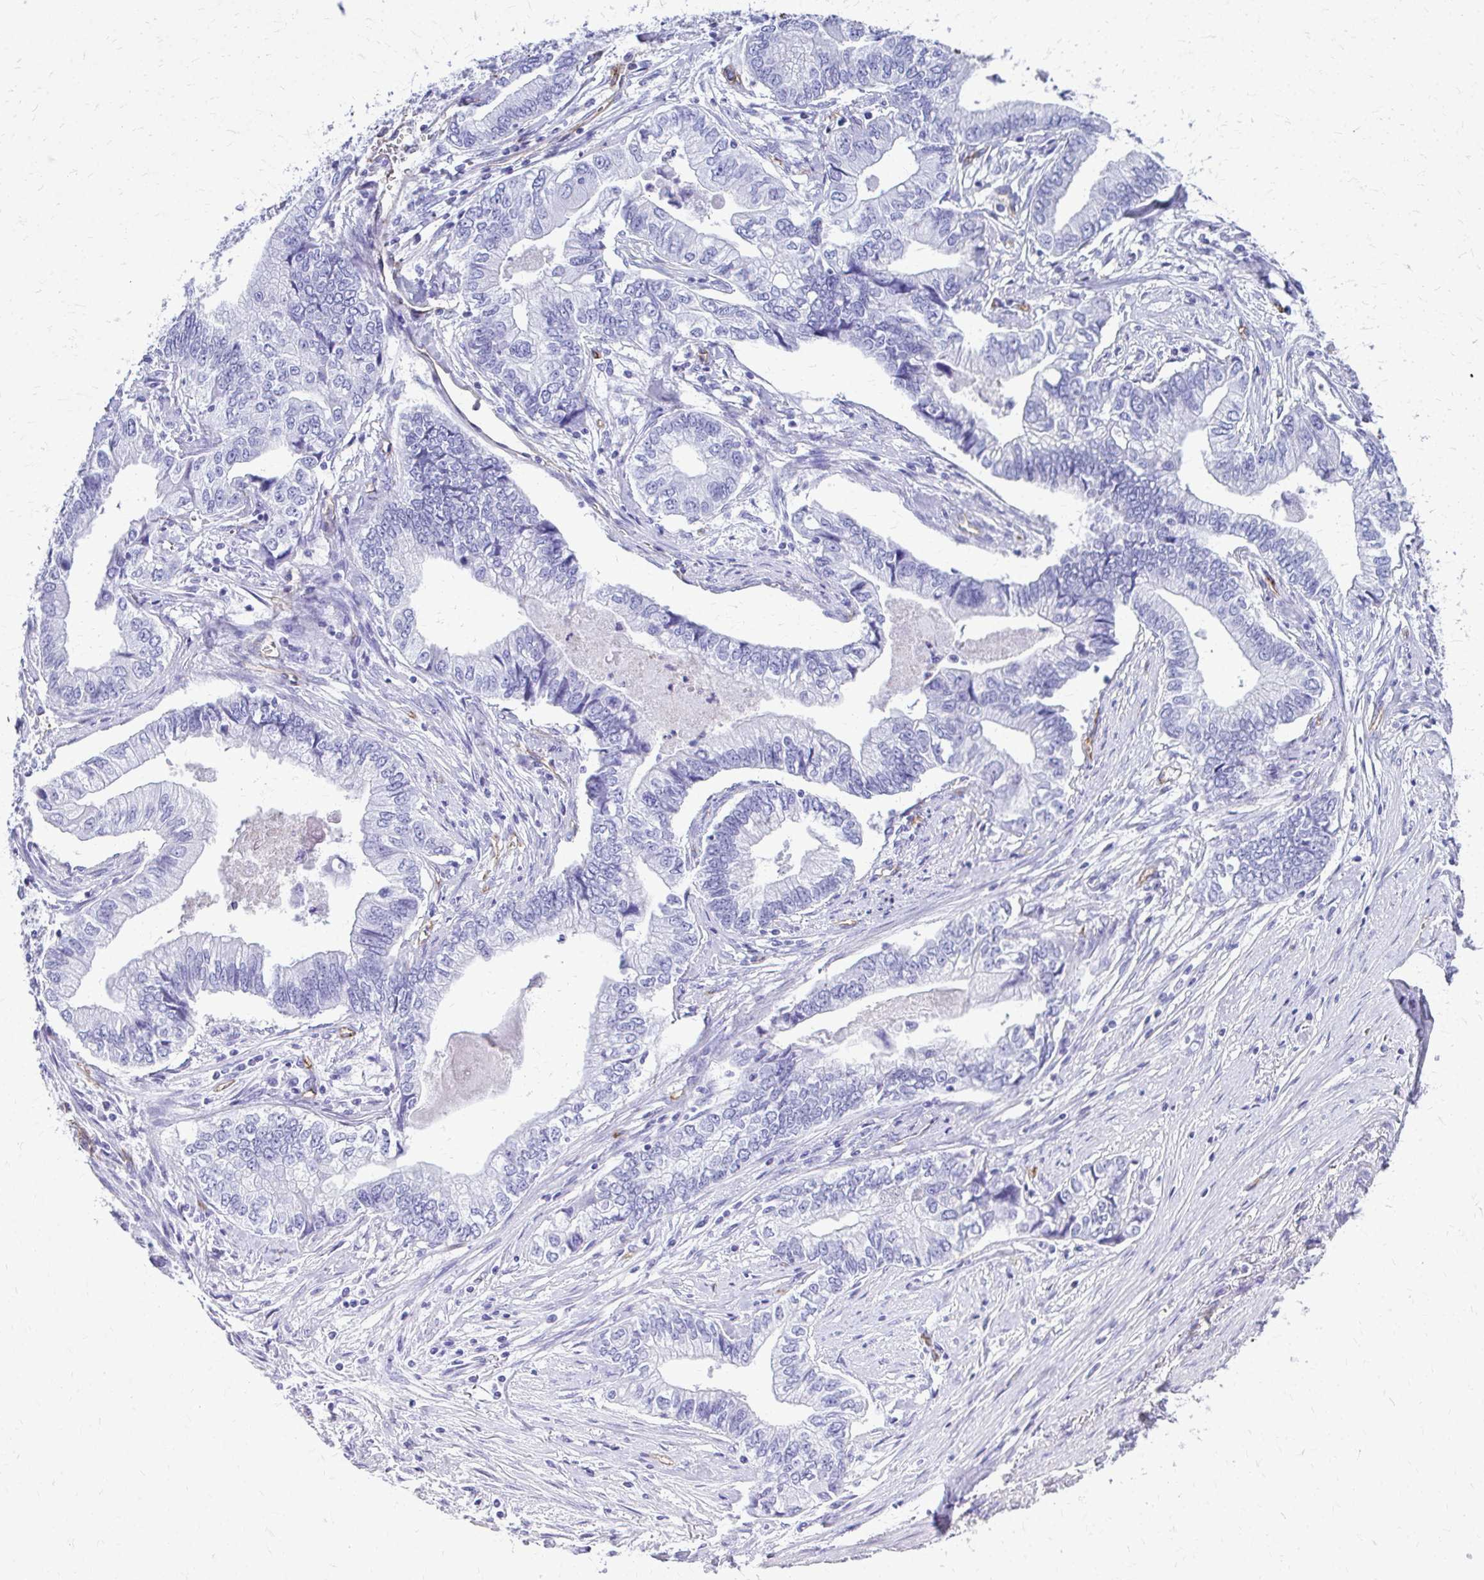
{"staining": {"intensity": "negative", "quantity": "none", "location": "none"}, "tissue": "stomach cancer", "cell_type": "Tumor cells", "image_type": "cancer", "snomed": [{"axis": "morphology", "description": "Adenocarcinoma, NOS"}, {"axis": "topography", "description": "Pancreas"}, {"axis": "topography", "description": "Stomach, upper"}], "caption": "This is an IHC histopathology image of stomach adenocarcinoma. There is no expression in tumor cells.", "gene": "TPSG1", "patient": {"sex": "male", "age": 77}}